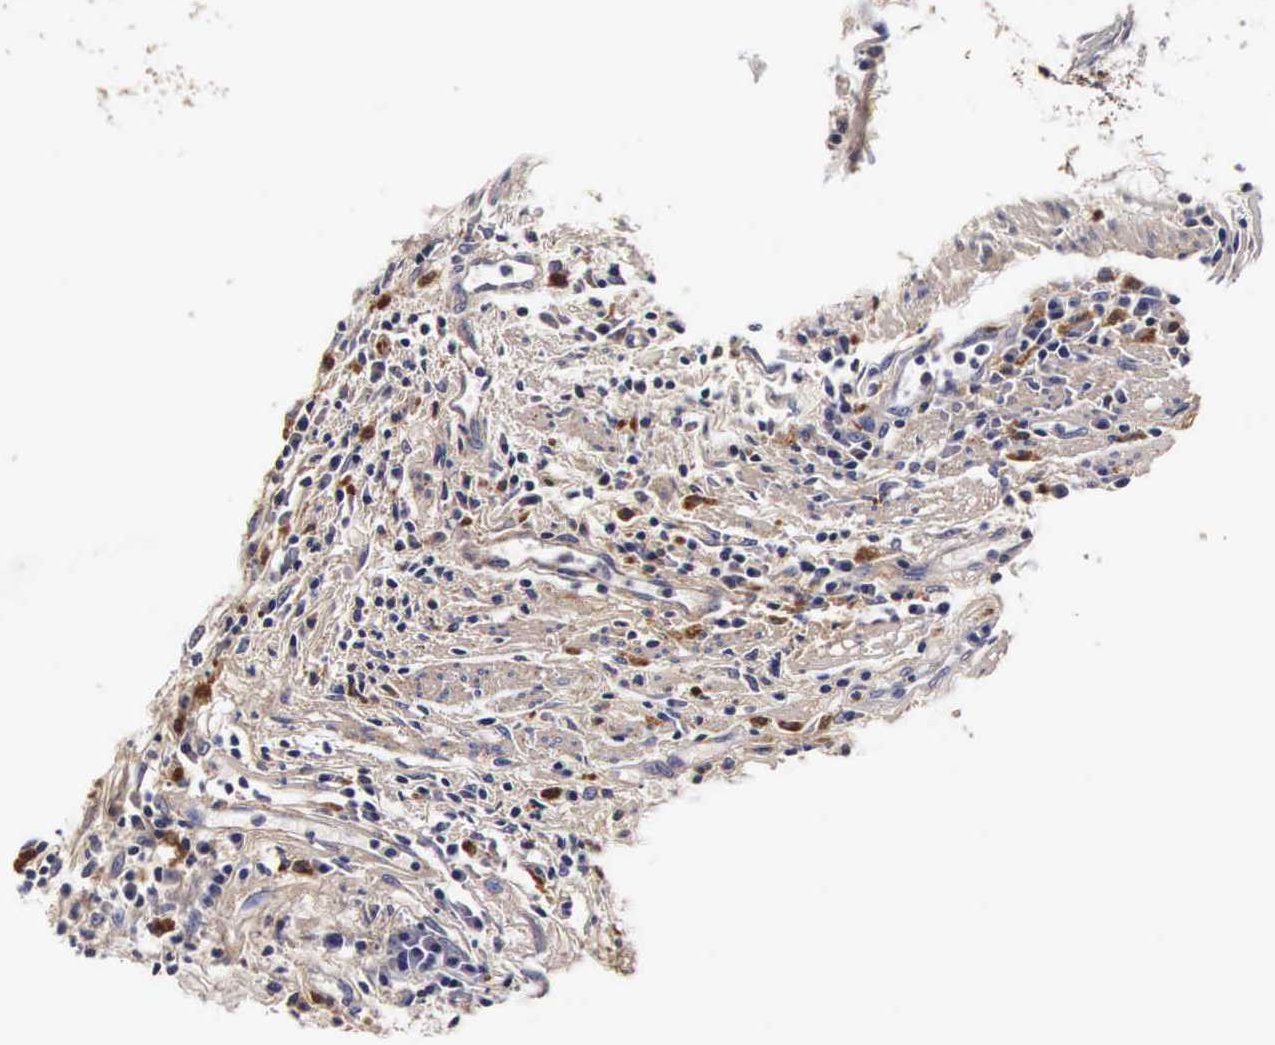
{"staining": {"intensity": "strong", "quantity": ">75%", "location": "cytoplasmic/membranous"}, "tissue": "colorectal cancer", "cell_type": "Tumor cells", "image_type": "cancer", "snomed": [{"axis": "morphology", "description": "Adenocarcinoma, NOS"}, {"axis": "topography", "description": "Rectum"}], "caption": "Protein analysis of colorectal adenocarcinoma tissue shows strong cytoplasmic/membranous expression in approximately >75% of tumor cells.", "gene": "CTSB", "patient": {"sex": "female", "age": 81}}